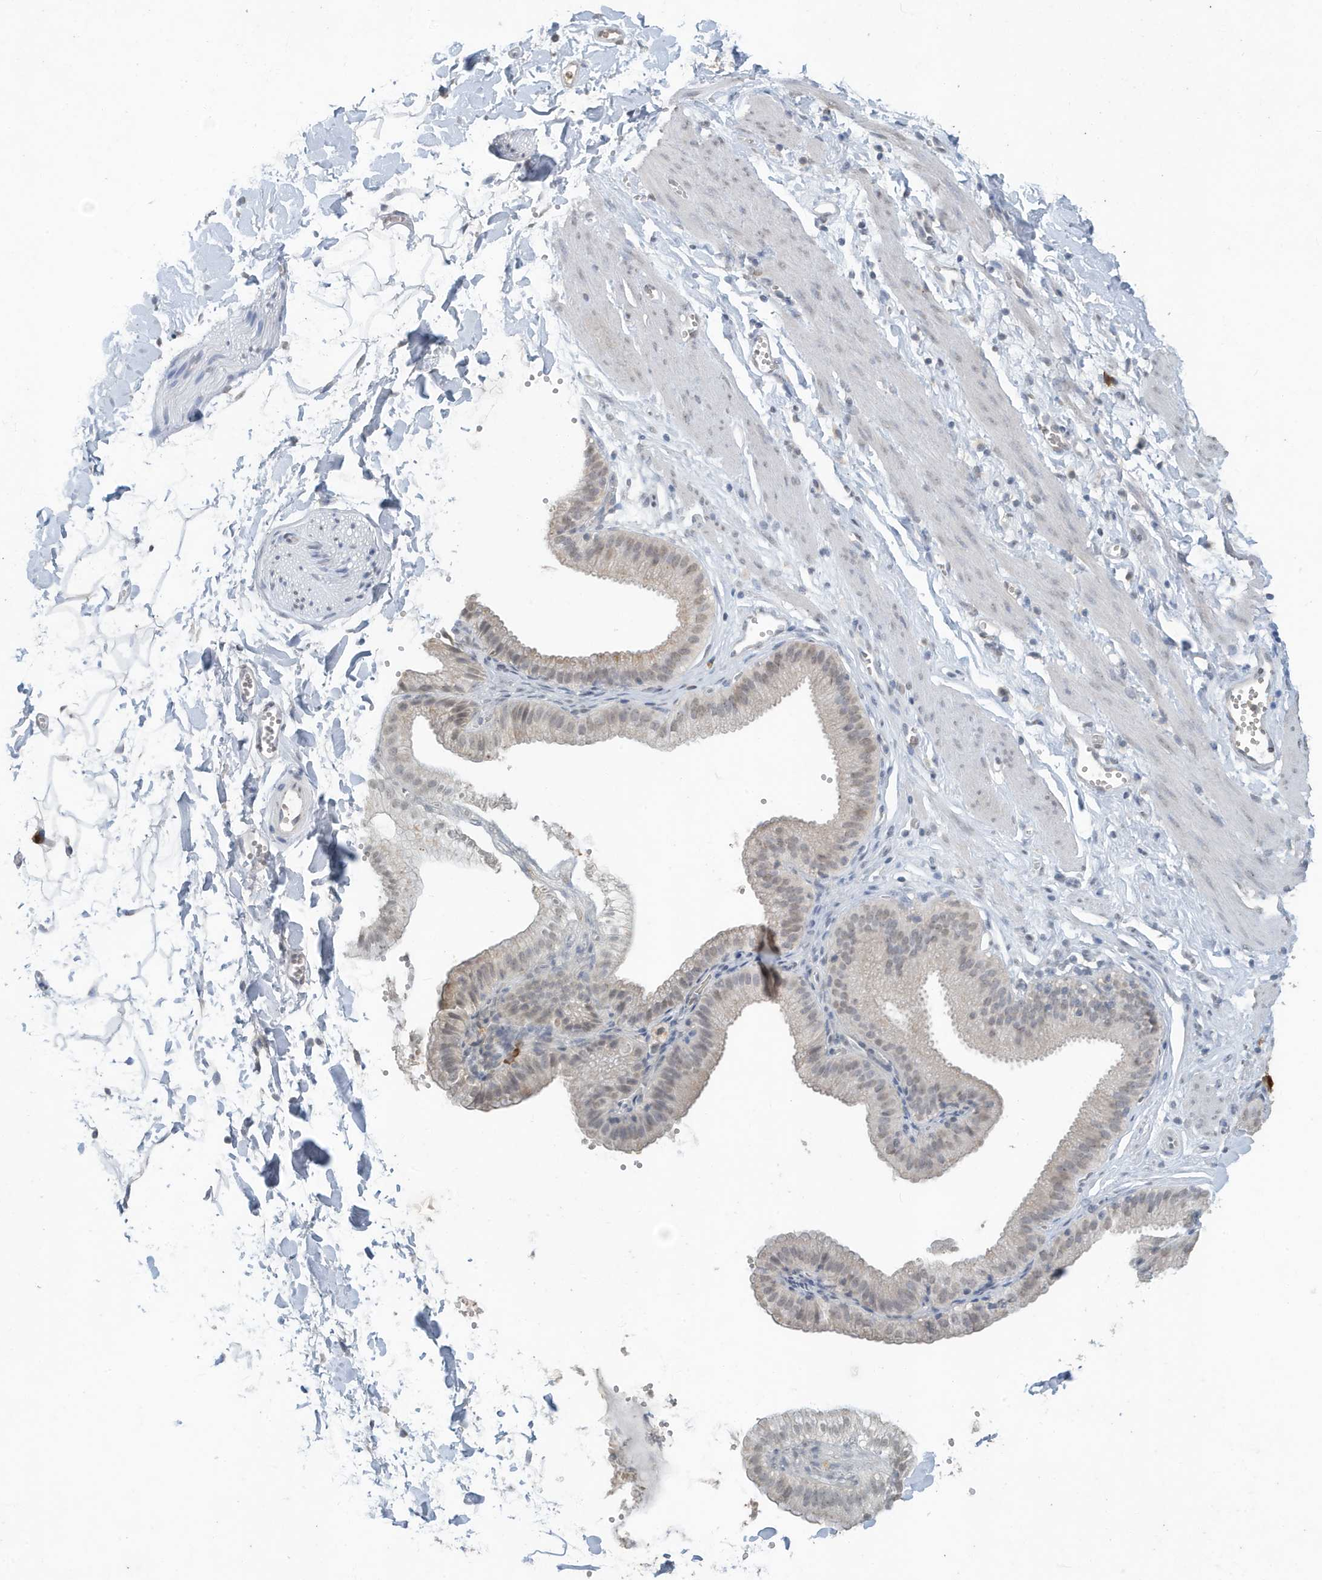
{"staining": {"intensity": "negative", "quantity": "none", "location": "none"}, "tissue": "adipose tissue", "cell_type": "Adipocytes", "image_type": "normal", "snomed": [{"axis": "morphology", "description": "Normal tissue, NOS"}, {"axis": "topography", "description": "Gallbladder"}, {"axis": "topography", "description": "Peripheral nerve tissue"}], "caption": "High power microscopy micrograph of an immunohistochemistry photomicrograph of benign adipose tissue, revealing no significant expression in adipocytes.", "gene": "DEFA1", "patient": {"sex": "male", "age": 38}}